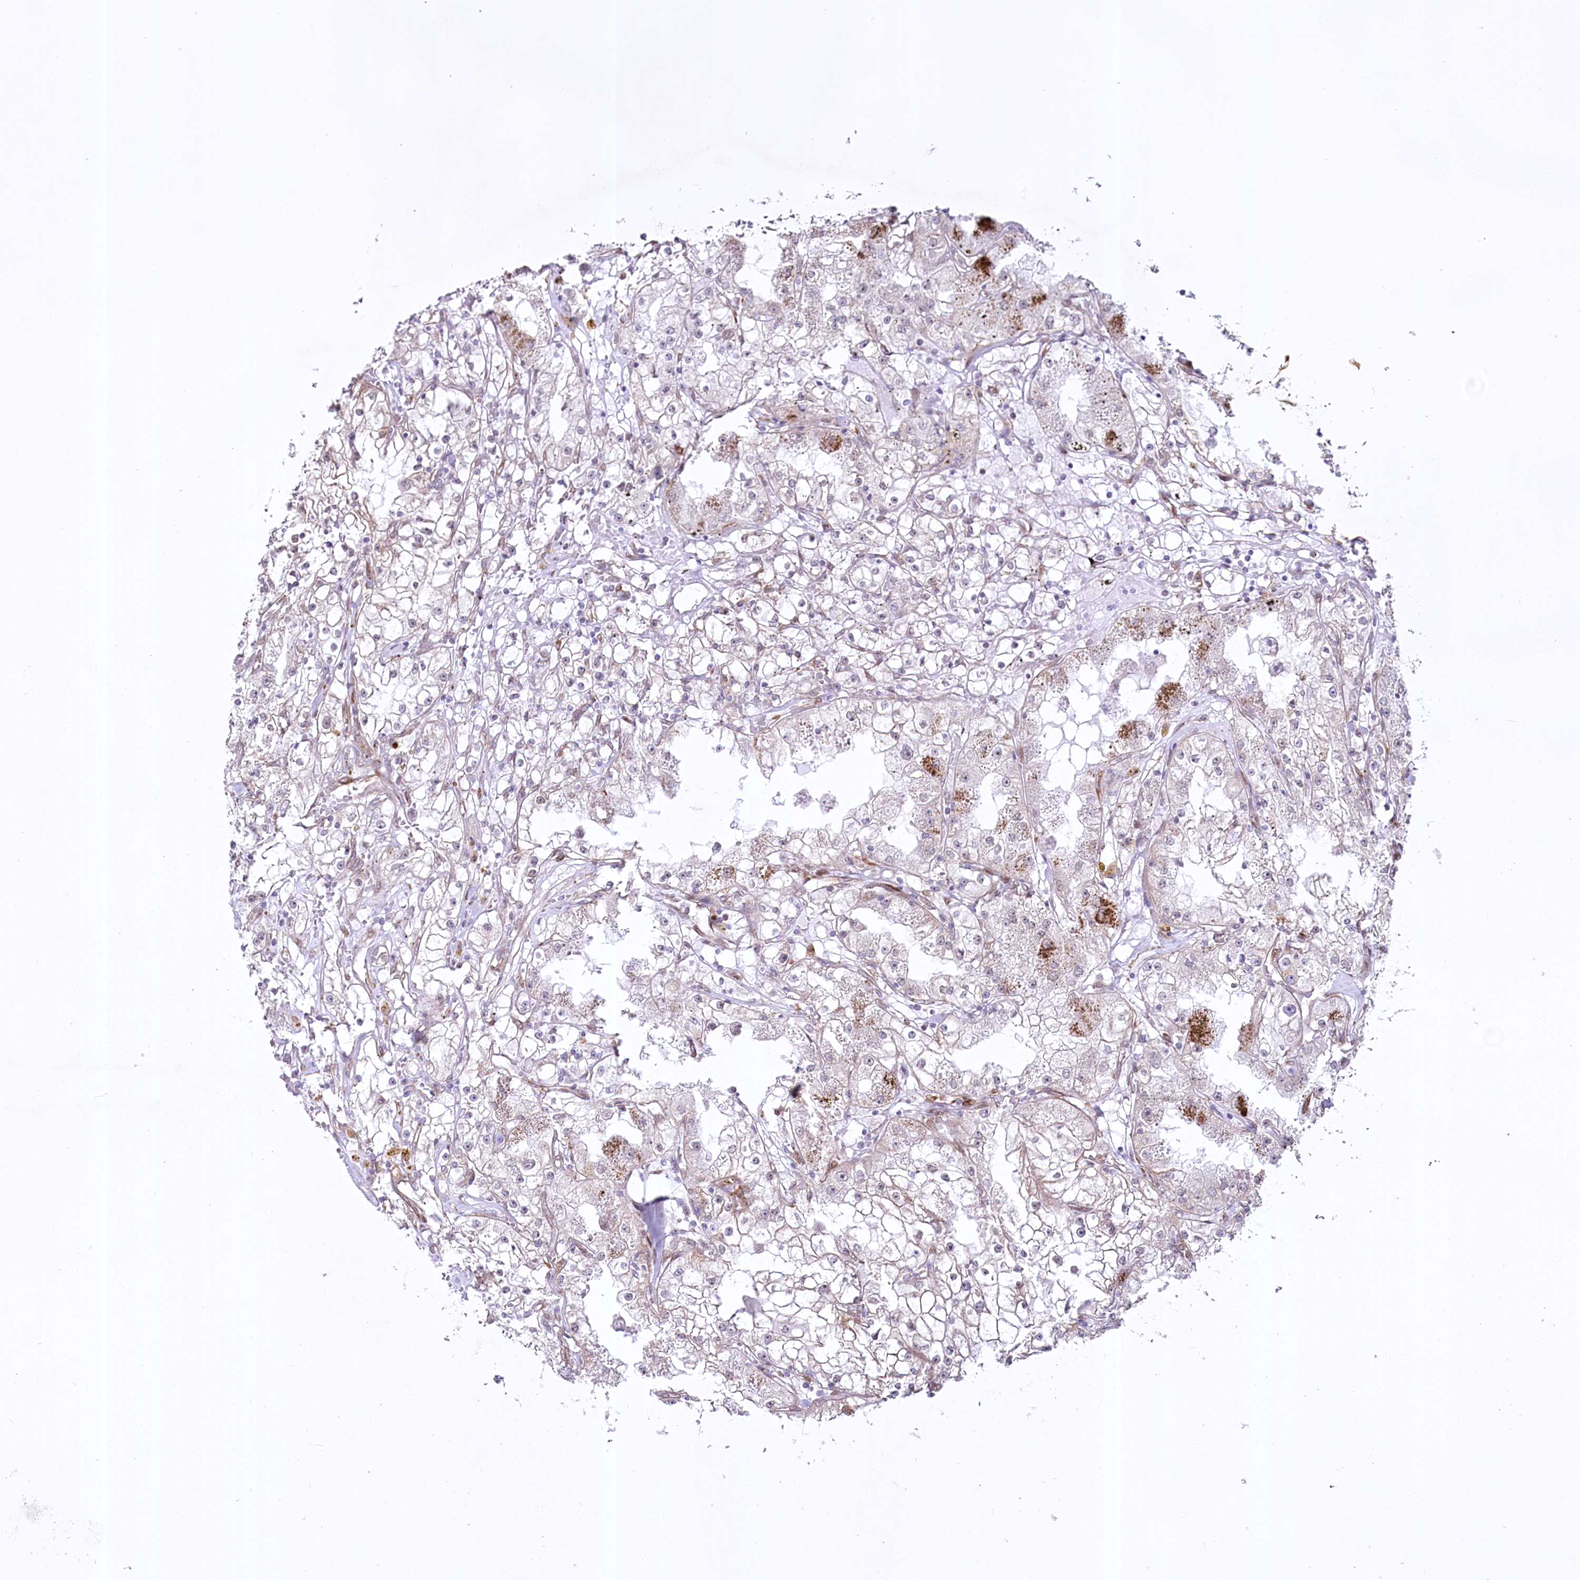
{"staining": {"intensity": "moderate", "quantity": "<25%", "location": "cytoplasmic/membranous"}, "tissue": "renal cancer", "cell_type": "Tumor cells", "image_type": "cancer", "snomed": [{"axis": "morphology", "description": "Adenocarcinoma, NOS"}, {"axis": "topography", "description": "Kidney"}], "caption": "This micrograph reveals immunohistochemistry staining of renal adenocarcinoma, with low moderate cytoplasmic/membranous staining in about <25% of tumor cells.", "gene": "YBX3", "patient": {"sex": "male", "age": 56}}